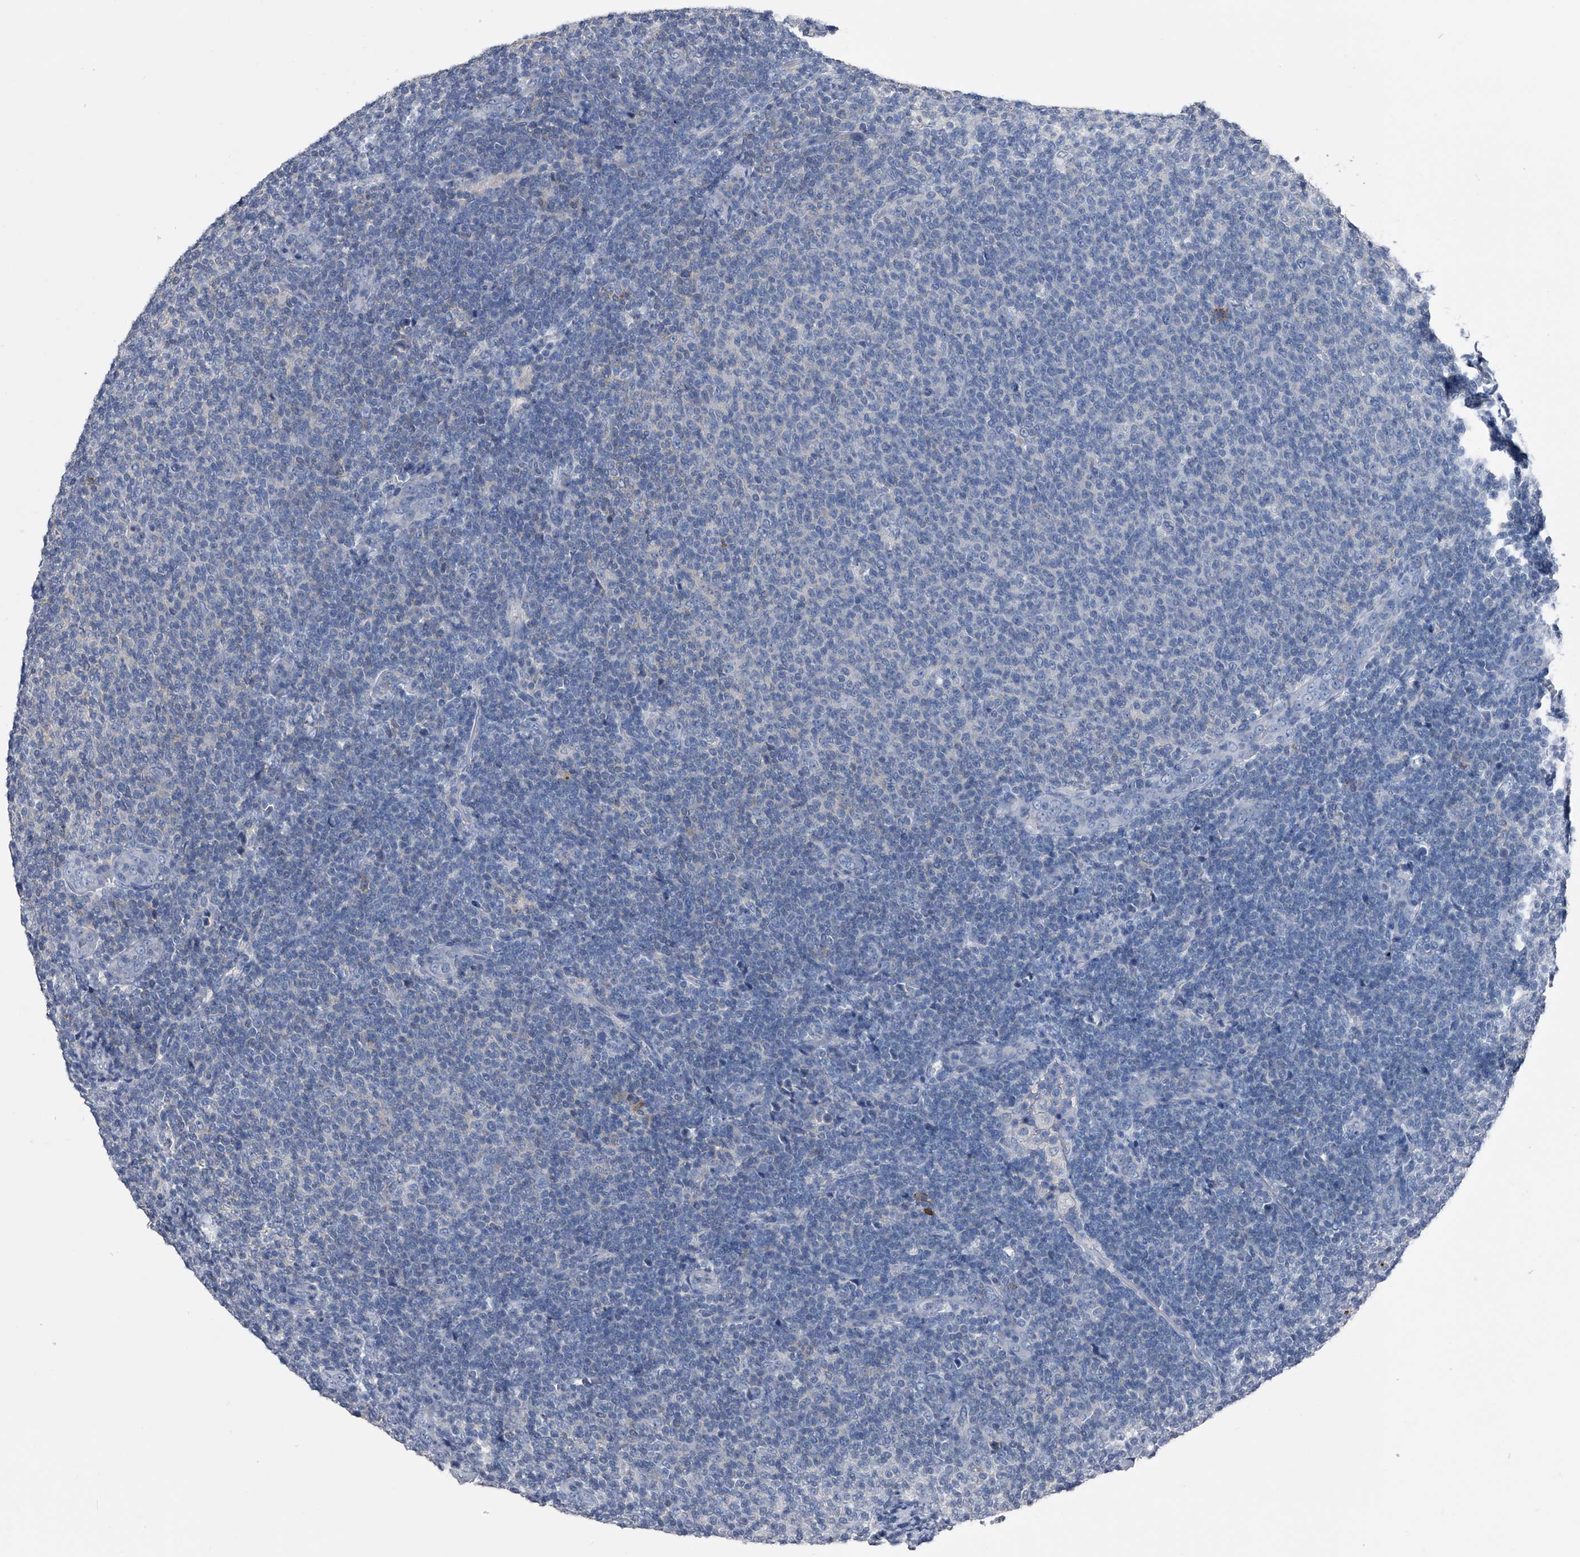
{"staining": {"intensity": "negative", "quantity": "none", "location": "none"}, "tissue": "lymphoma", "cell_type": "Tumor cells", "image_type": "cancer", "snomed": [{"axis": "morphology", "description": "Malignant lymphoma, non-Hodgkin's type, Low grade"}, {"axis": "topography", "description": "Lymph node"}], "caption": "This image is of malignant lymphoma, non-Hodgkin's type (low-grade) stained with immunohistochemistry (IHC) to label a protein in brown with the nuclei are counter-stained blue. There is no positivity in tumor cells.", "gene": "KIF13A", "patient": {"sex": "male", "age": 66}}